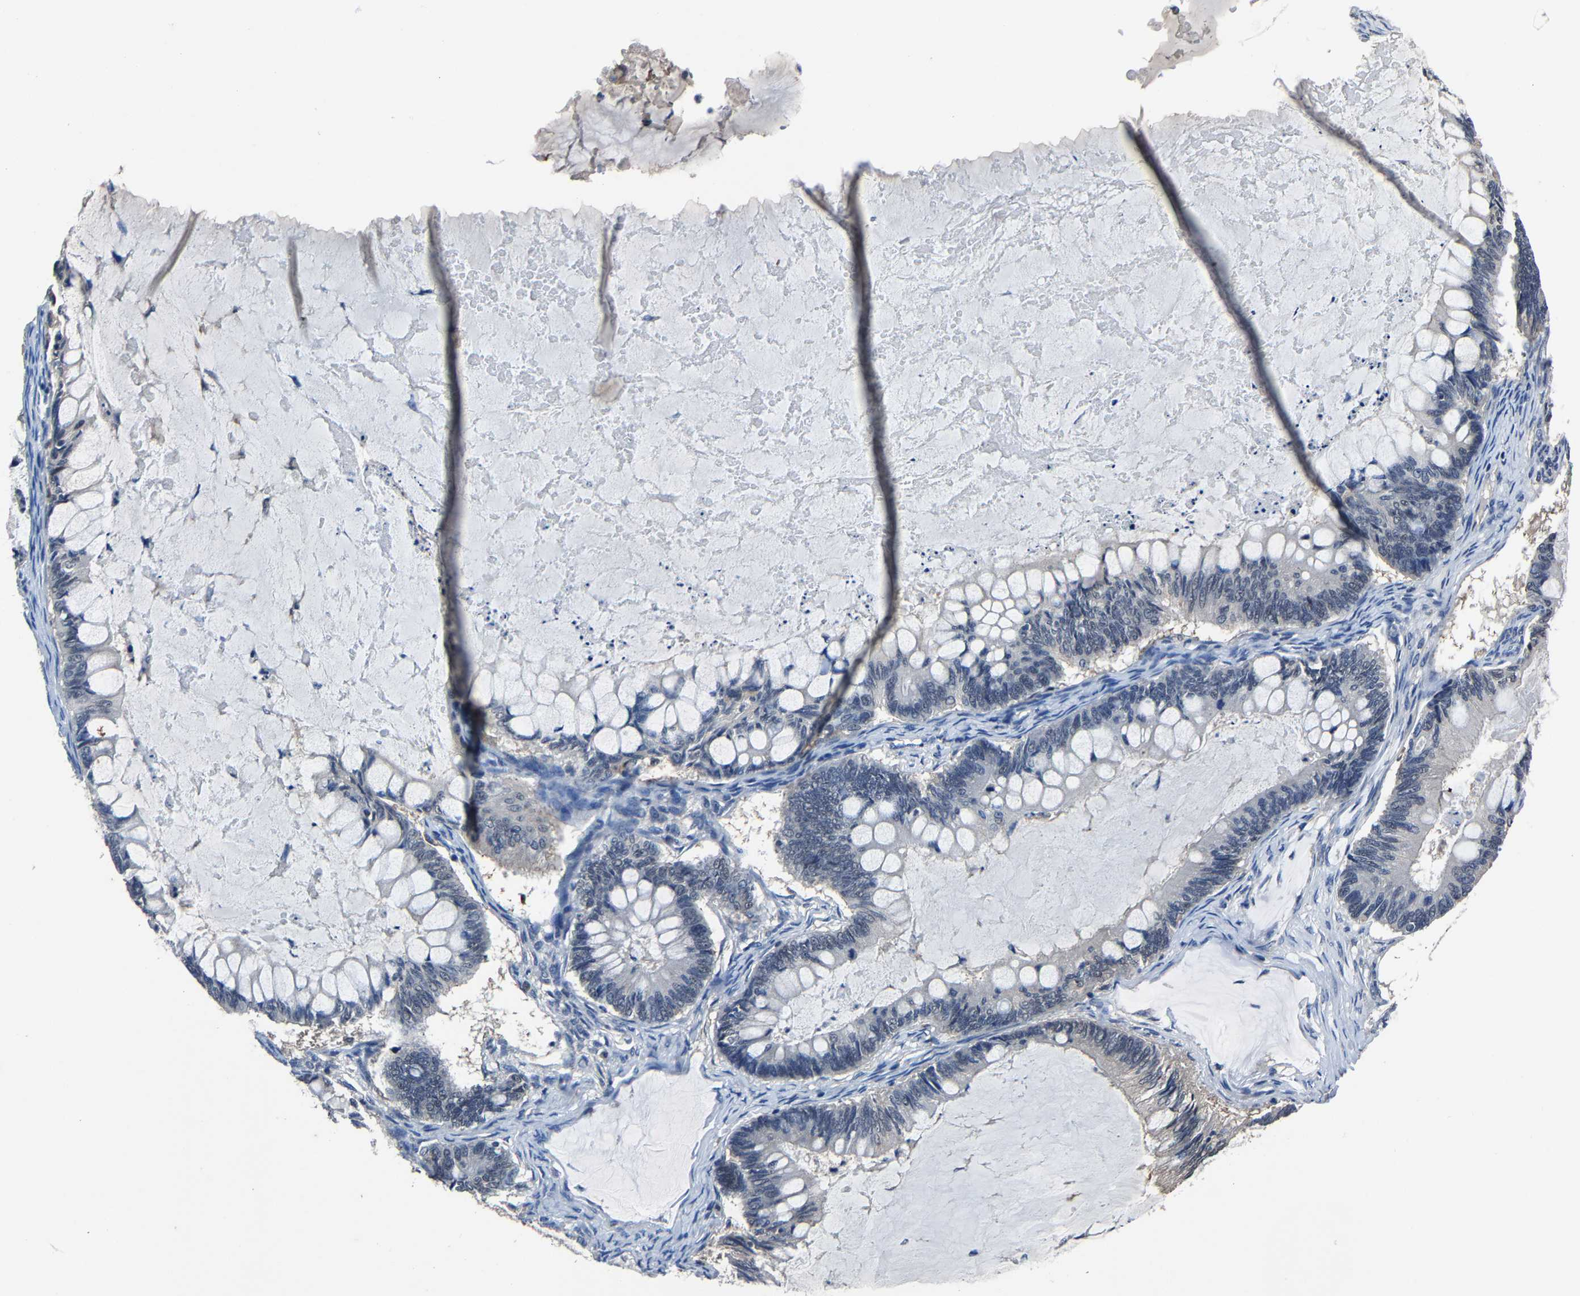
{"staining": {"intensity": "negative", "quantity": "none", "location": "none"}, "tissue": "ovarian cancer", "cell_type": "Tumor cells", "image_type": "cancer", "snomed": [{"axis": "morphology", "description": "Cystadenocarcinoma, mucinous, NOS"}, {"axis": "topography", "description": "Ovary"}], "caption": "The photomicrograph shows no staining of tumor cells in ovarian cancer.", "gene": "STRBP", "patient": {"sex": "female", "age": 61}}